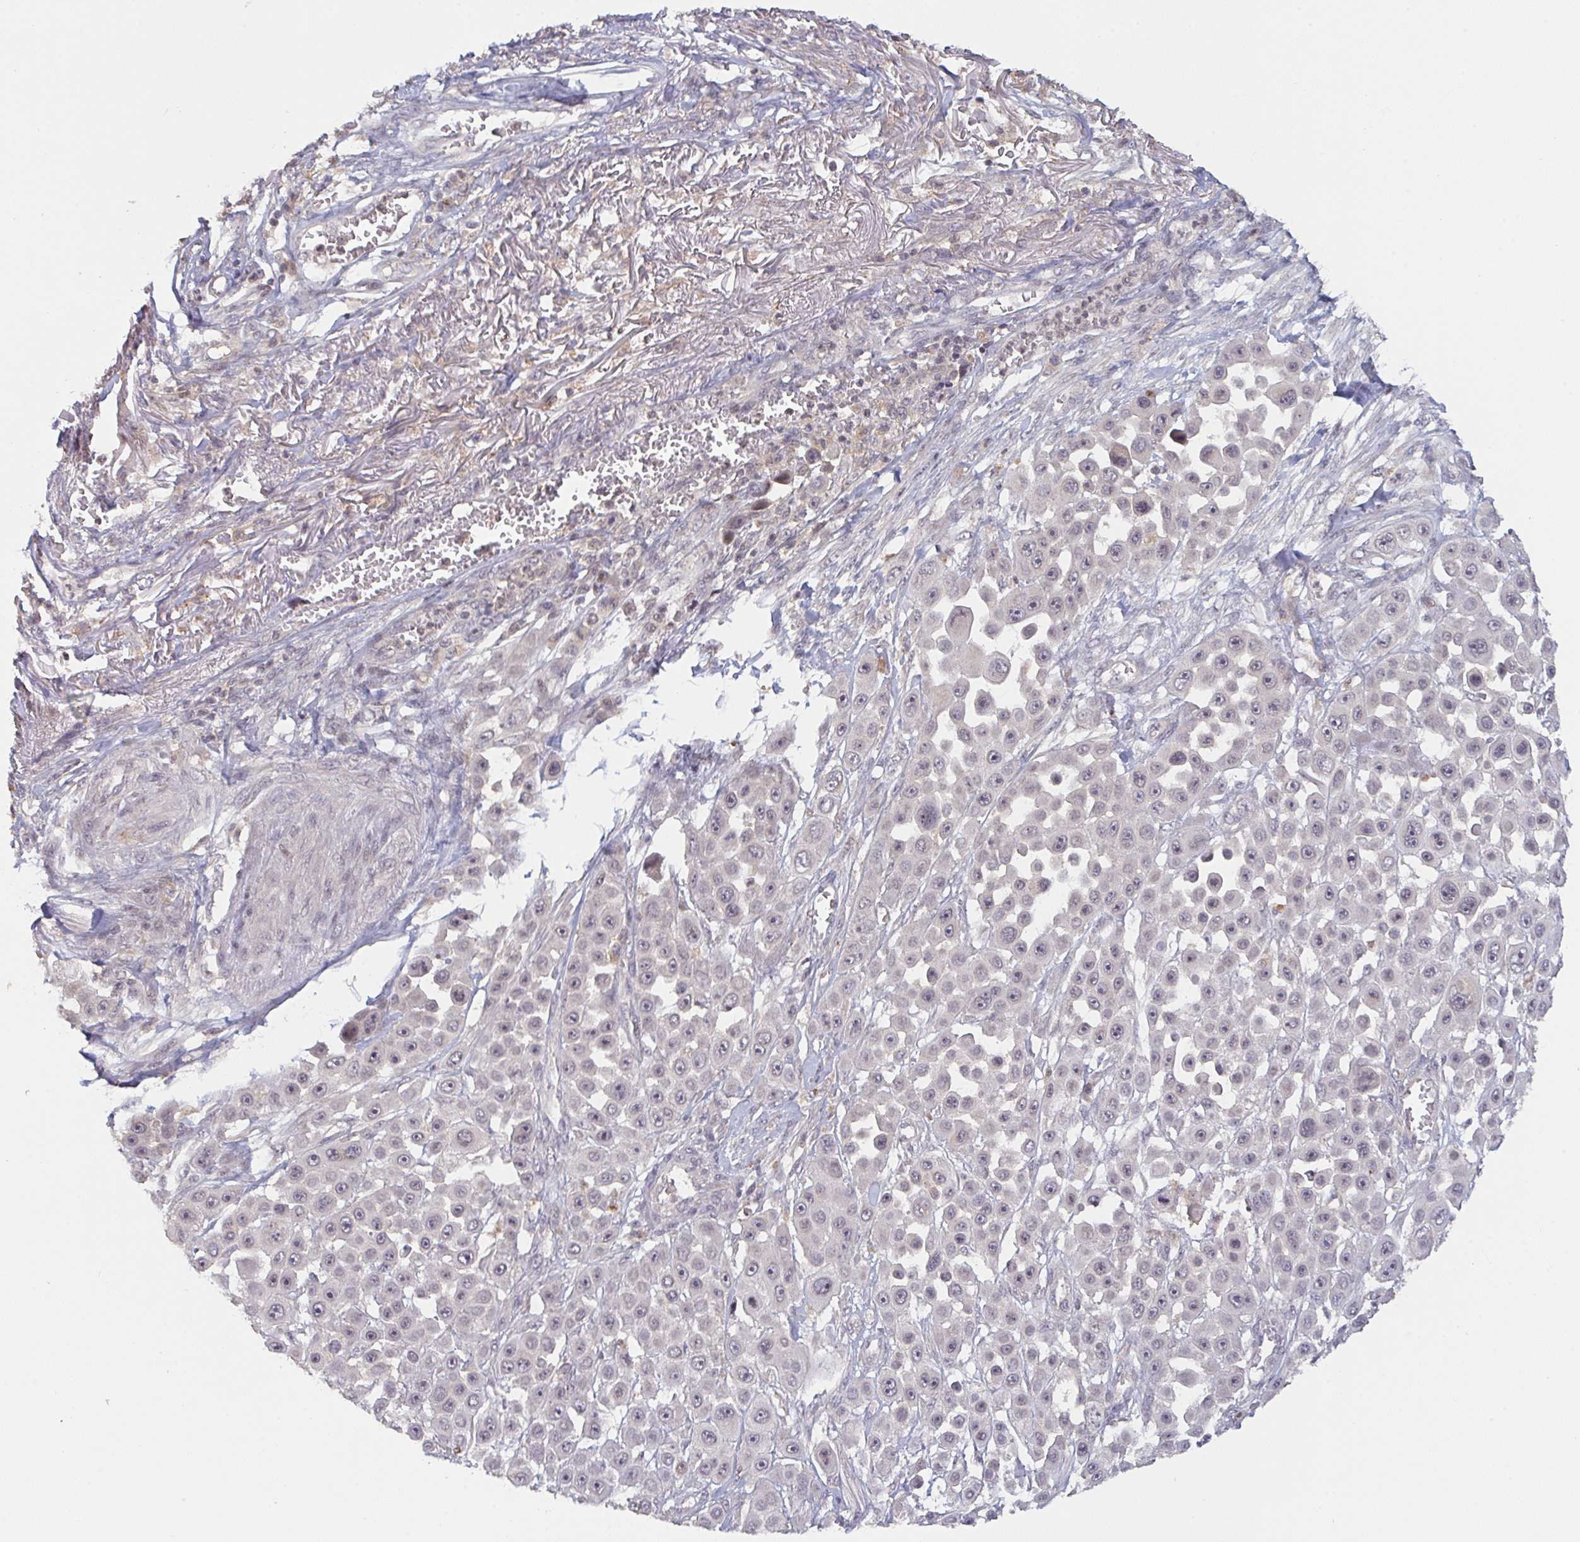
{"staining": {"intensity": "weak", "quantity": "25%-75%", "location": "nuclear"}, "tissue": "skin cancer", "cell_type": "Tumor cells", "image_type": "cancer", "snomed": [{"axis": "morphology", "description": "Squamous cell carcinoma, NOS"}, {"axis": "topography", "description": "Skin"}], "caption": "Brown immunohistochemical staining in human skin cancer (squamous cell carcinoma) demonstrates weak nuclear staining in approximately 25%-75% of tumor cells.", "gene": "DCST1", "patient": {"sex": "male", "age": 67}}